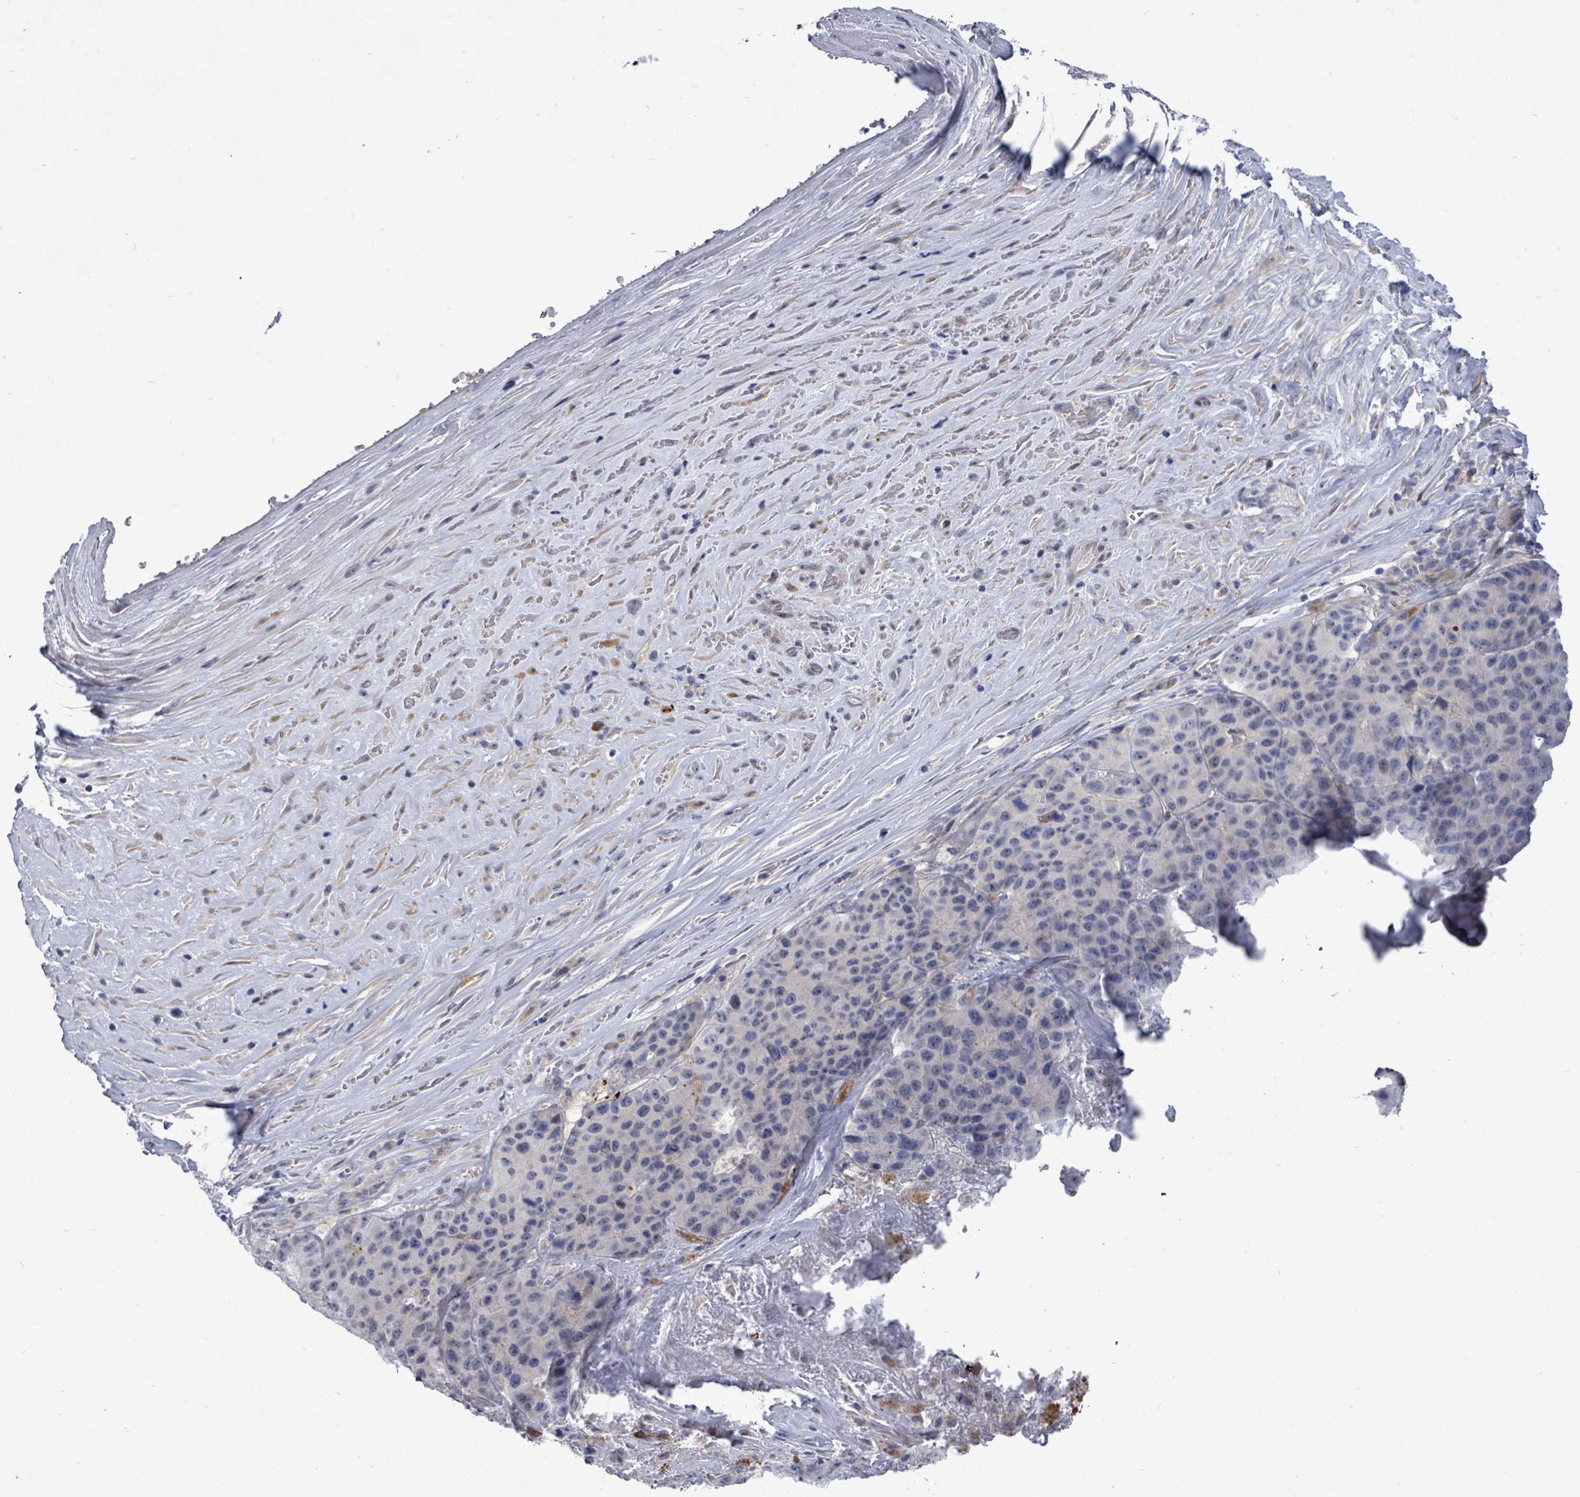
{"staining": {"intensity": "negative", "quantity": "none", "location": "none"}, "tissue": "stomach cancer", "cell_type": "Tumor cells", "image_type": "cancer", "snomed": [{"axis": "morphology", "description": "Adenocarcinoma, NOS"}, {"axis": "topography", "description": "Stomach"}], "caption": "A photomicrograph of stomach cancer stained for a protein shows no brown staining in tumor cells.", "gene": "CT45A5", "patient": {"sex": "male", "age": 71}}